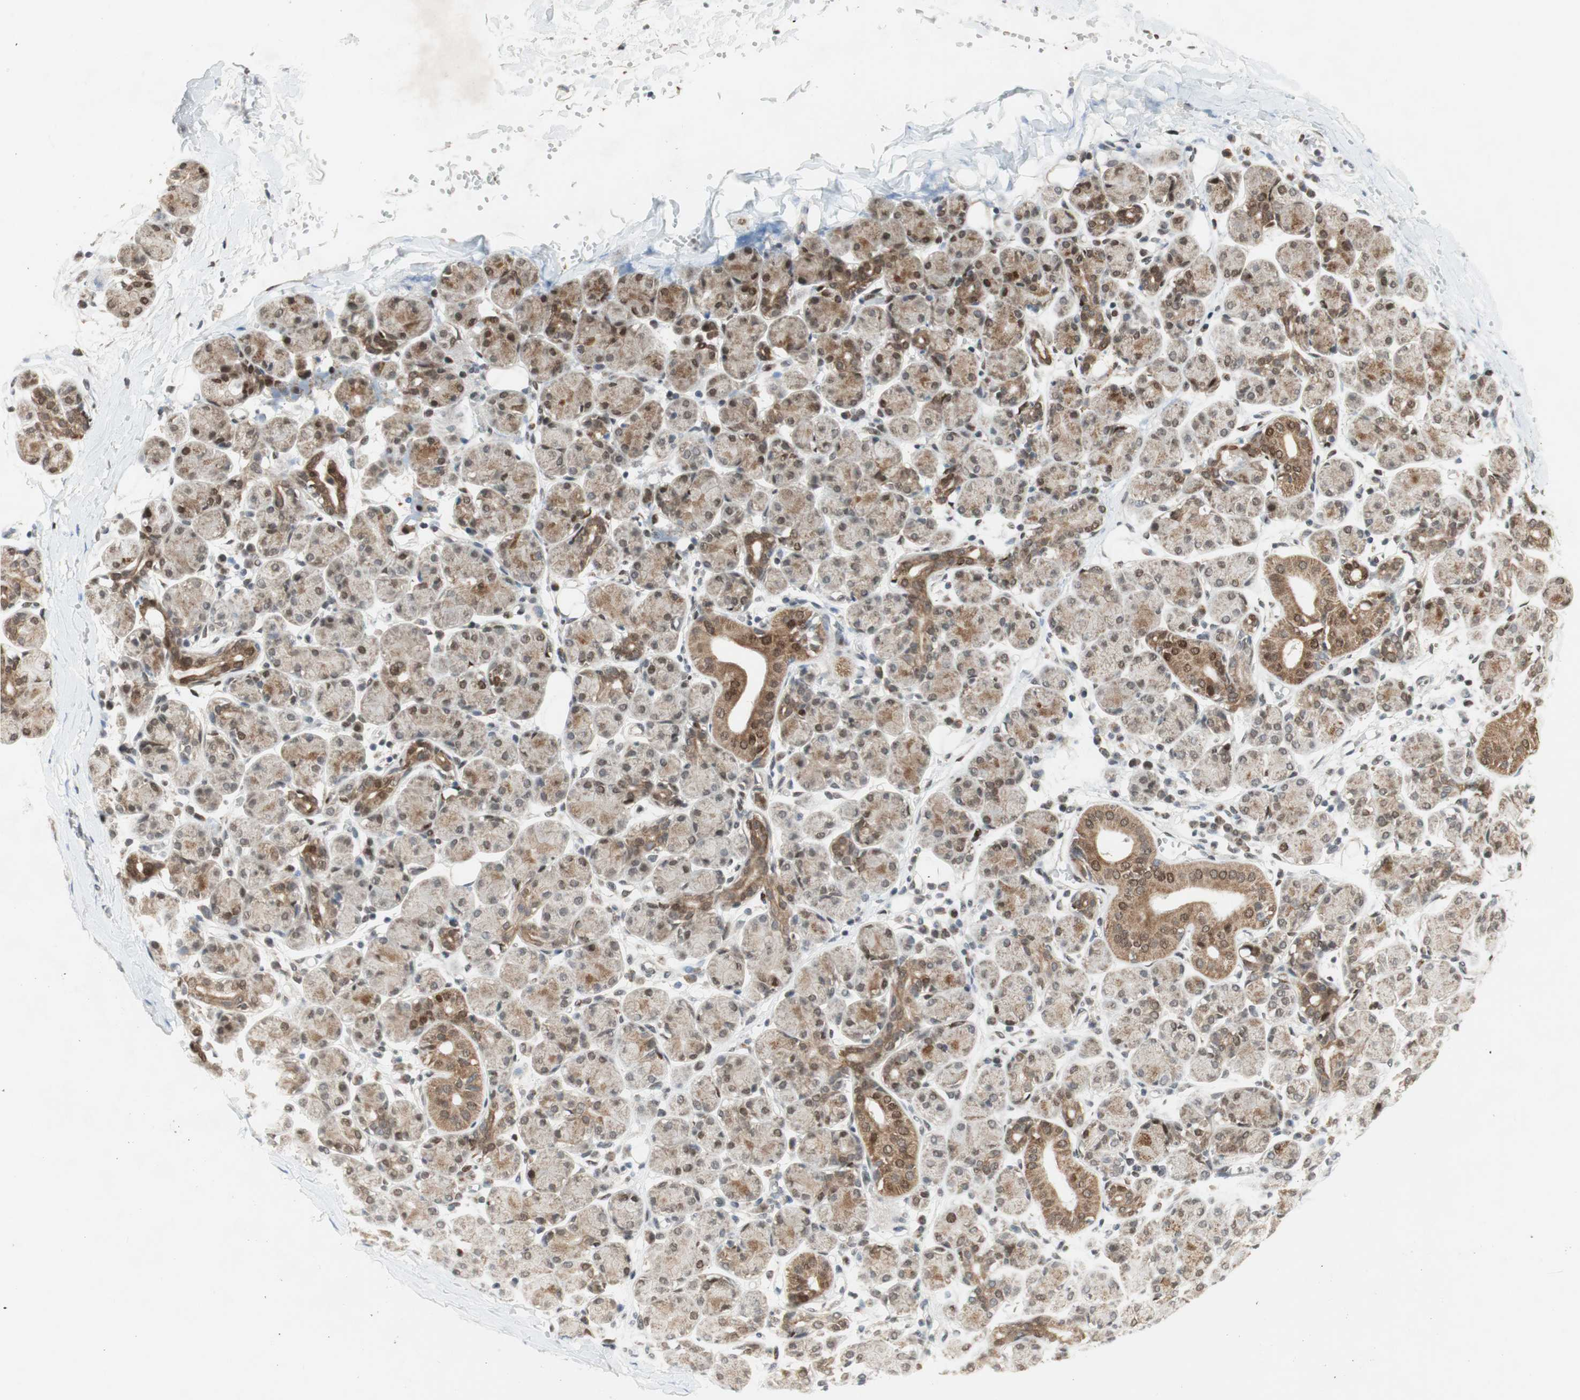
{"staining": {"intensity": "weak", "quantity": "25%-75%", "location": "cytoplasmic/membranous,nuclear"}, "tissue": "salivary gland", "cell_type": "Glandular cells", "image_type": "normal", "snomed": [{"axis": "morphology", "description": "Normal tissue, NOS"}, {"axis": "morphology", "description": "Inflammation, NOS"}, {"axis": "topography", "description": "Lymph node"}, {"axis": "topography", "description": "Salivary gland"}], "caption": "IHC (DAB (3,3'-diaminobenzidine)) staining of benign human salivary gland shows weak cytoplasmic/membranous,nuclear protein expression in approximately 25%-75% of glandular cells.", "gene": "DNMT3A", "patient": {"sex": "male", "age": 3}}